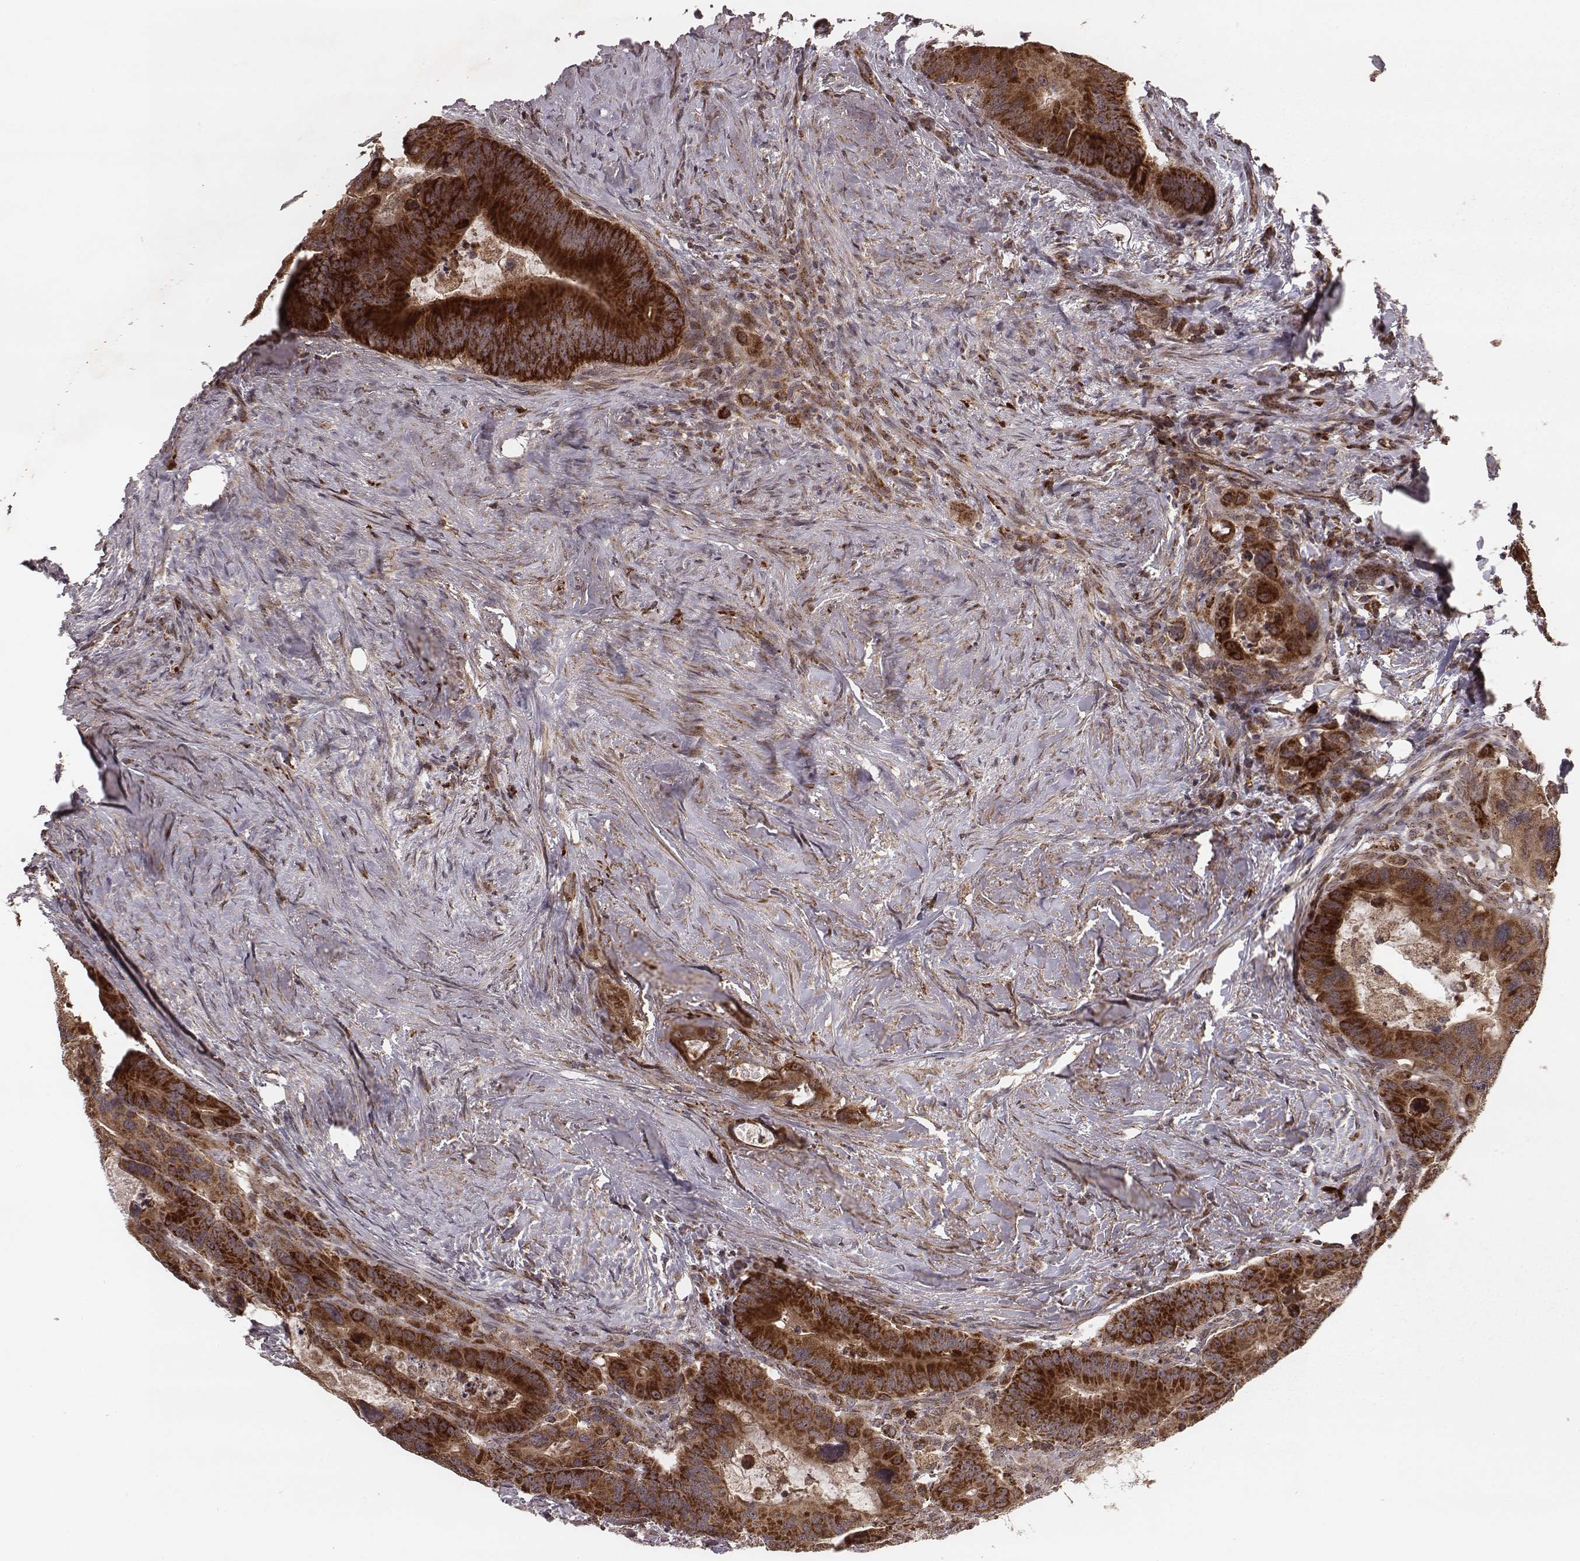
{"staining": {"intensity": "strong", "quantity": ">75%", "location": "cytoplasmic/membranous"}, "tissue": "colorectal cancer", "cell_type": "Tumor cells", "image_type": "cancer", "snomed": [{"axis": "morphology", "description": "Adenocarcinoma, NOS"}, {"axis": "topography", "description": "Rectum"}], "caption": "Colorectal adenocarcinoma stained with a protein marker displays strong staining in tumor cells.", "gene": "ZDHHC21", "patient": {"sex": "male", "age": 64}}